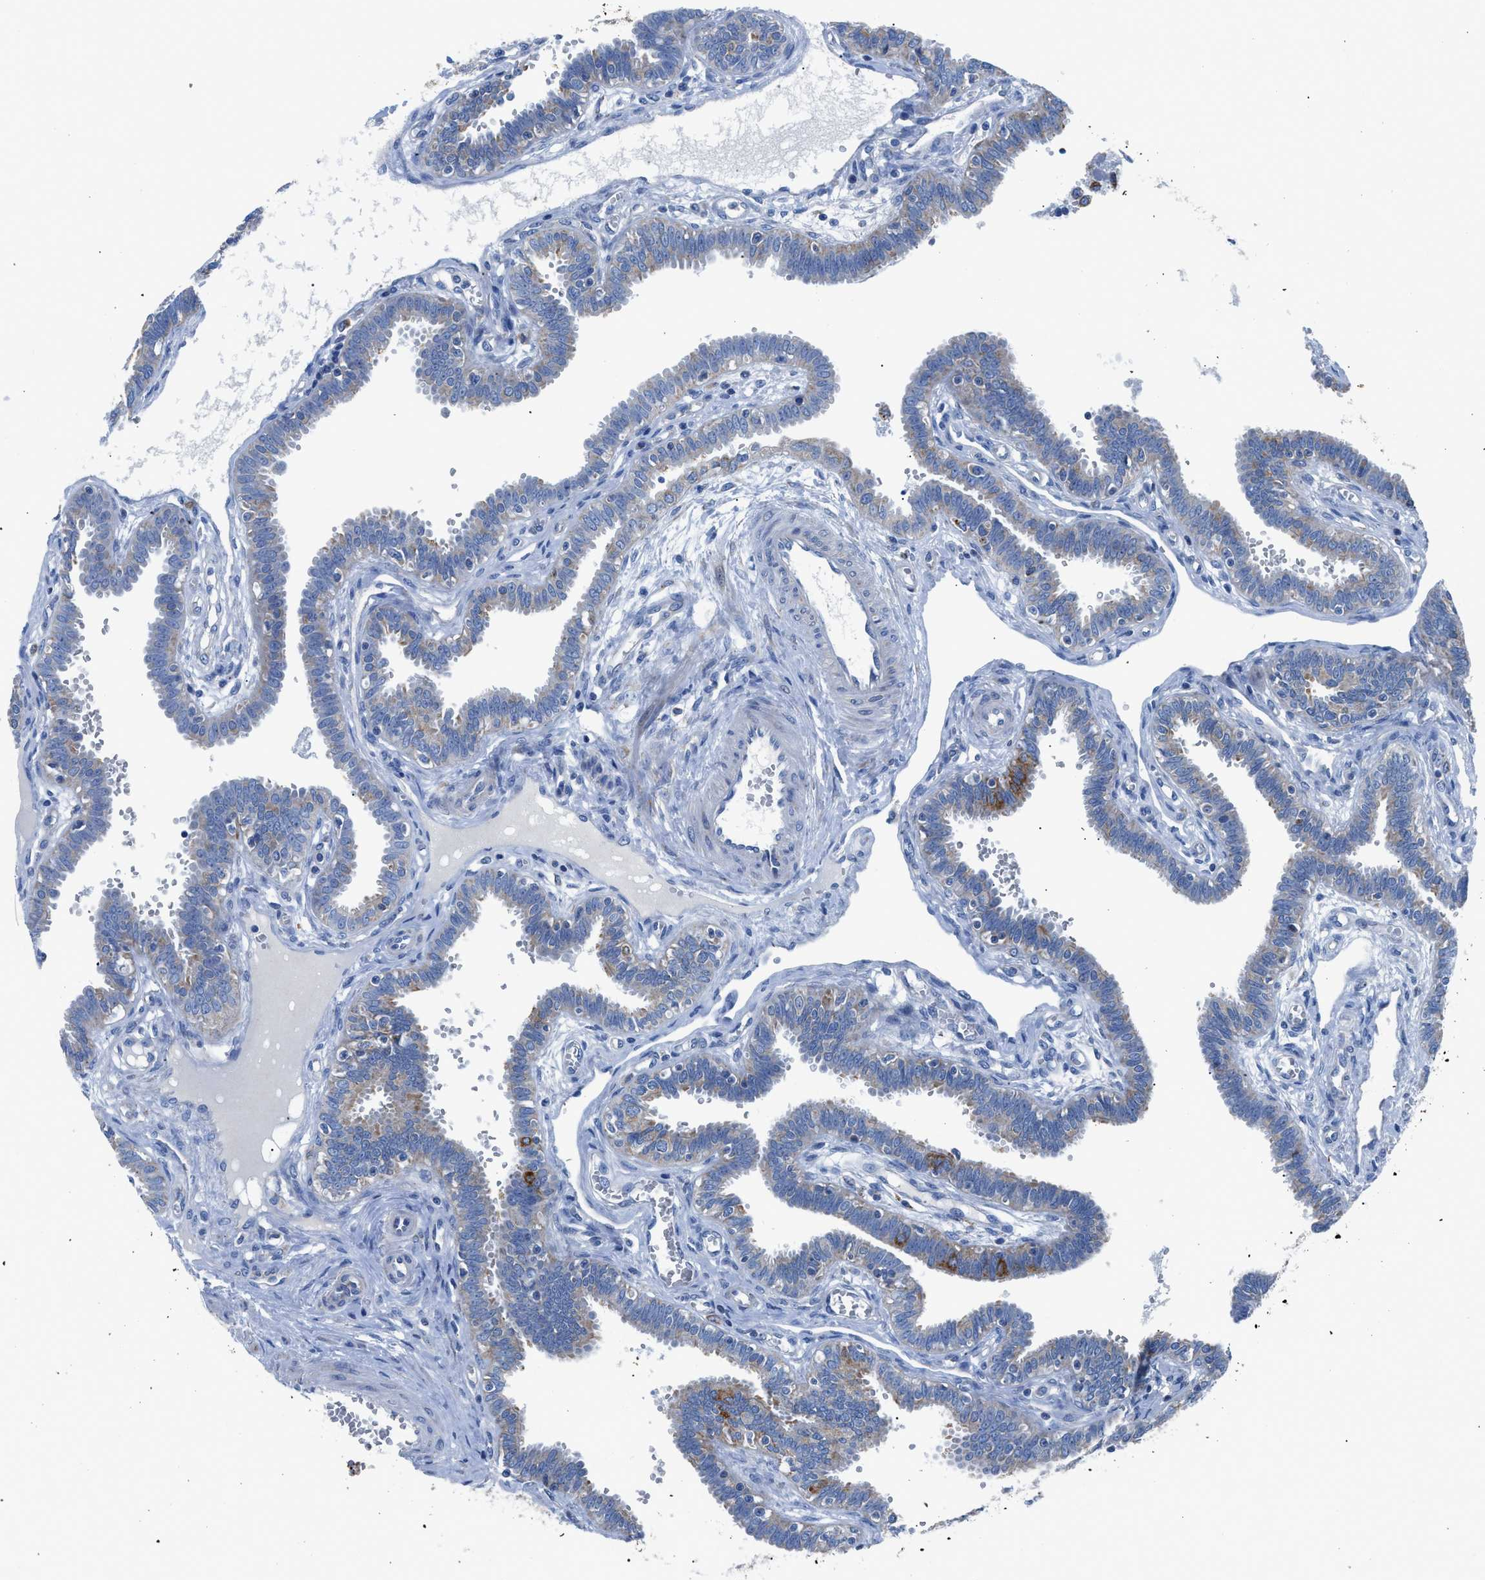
{"staining": {"intensity": "moderate", "quantity": "25%-75%", "location": "cytoplasmic/membranous"}, "tissue": "fallopian tube", "cell_type": "Glandular cells", "image_type": "normal", "snomed": [{"axis": "morphology", "description": "Normal tissue, NOS"}, {"axis": "topography", "description": "Fallopian tube"}], "caption": "IHC of unremarkable human fallopian tube displays medium levels of moderate cytoplasmic/membranous positivity in about 25%-75% of glandular cells. Using DAB (3,3'-diaminobenzidine) (brown) and hematoxylin (blue) stains, captured at high magnification using brightfield microscopy.", "gene": "ZDHHC3", "patient": {"sex": "female", "age": 32}}